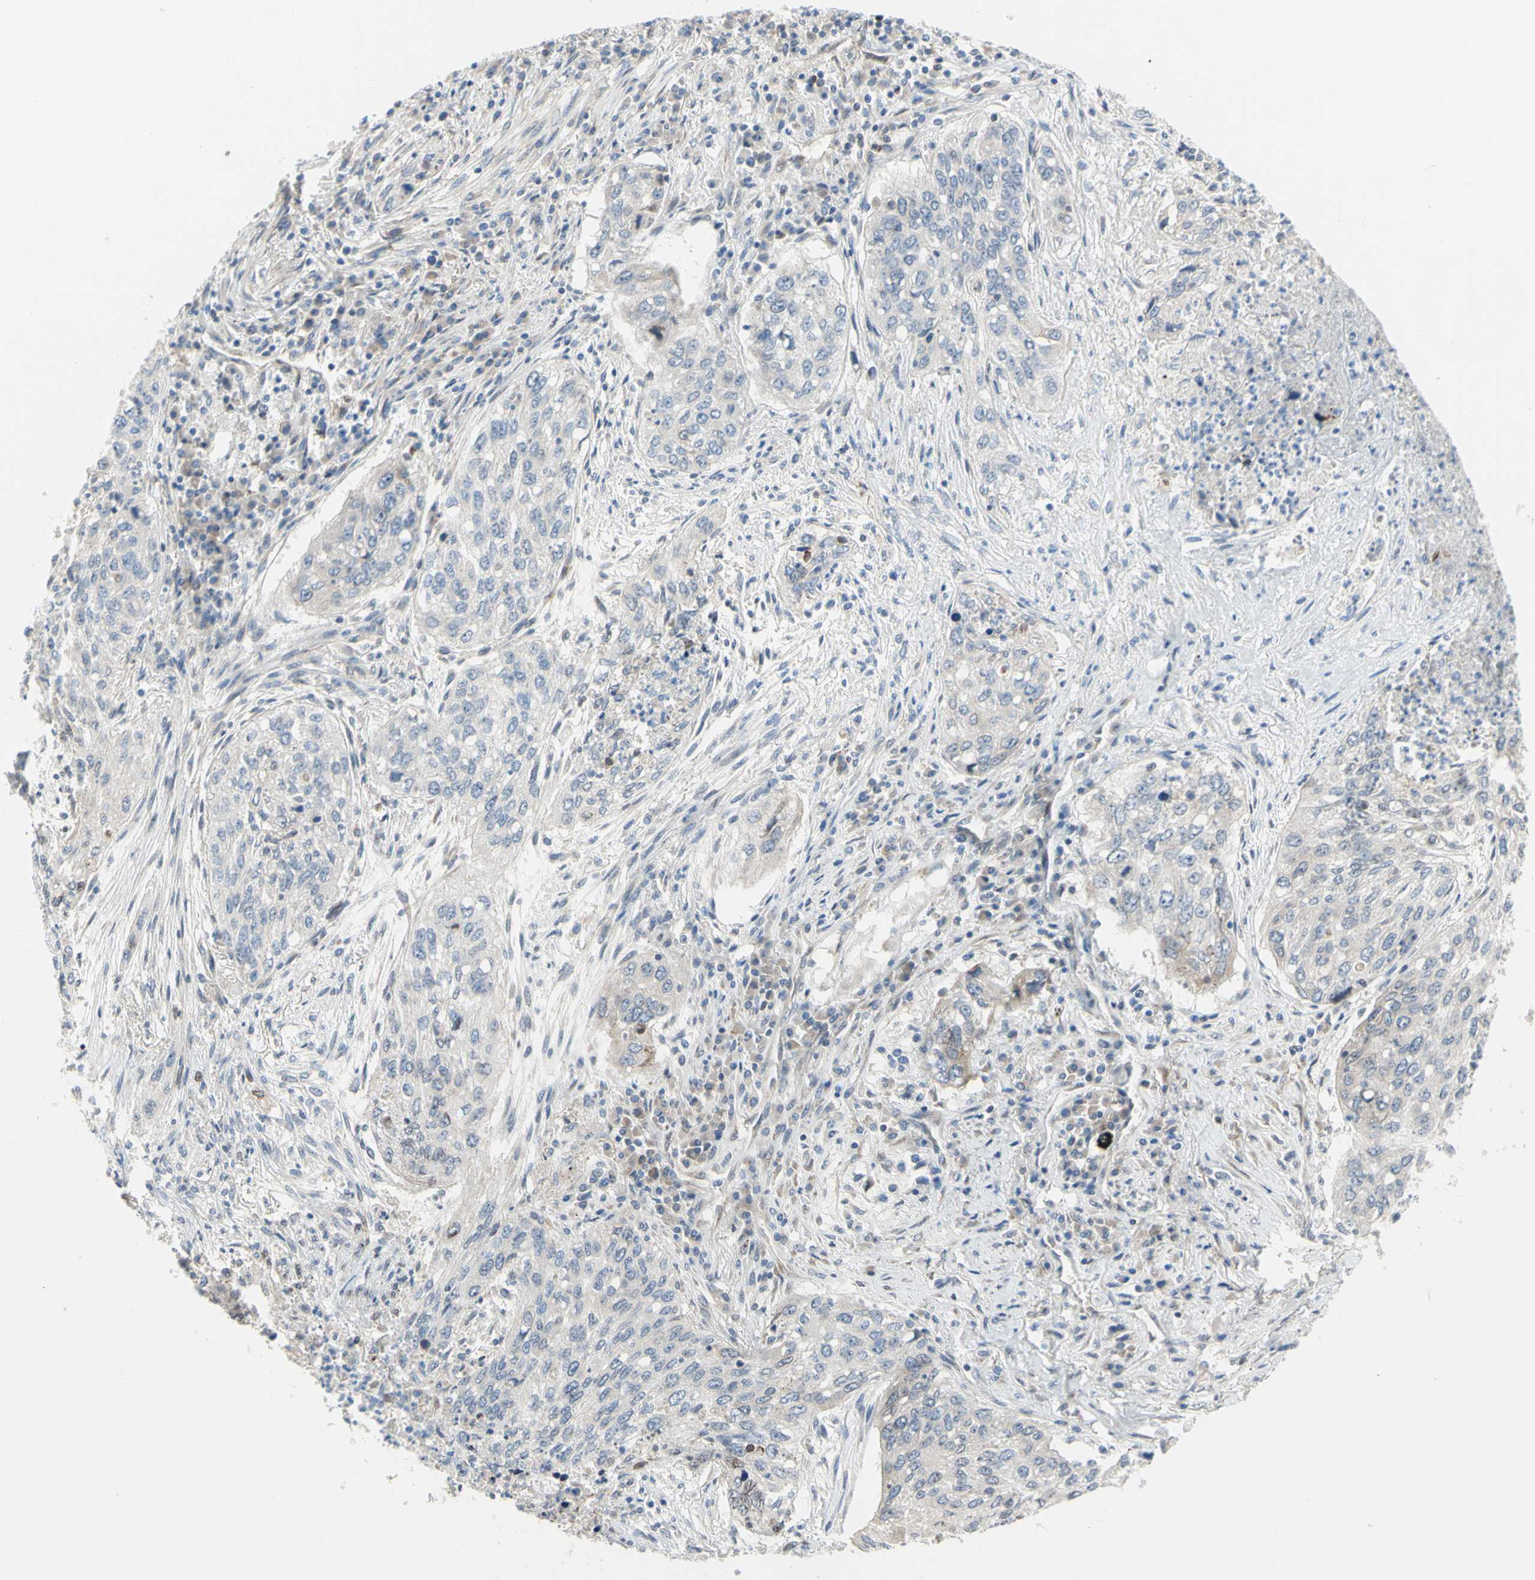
{"staining": {"intensity": "weak", "quantity": "25%-75%", "location": "cytoplasmic/membranous"}, "tissue": "lung cancer", "cell_type": "Tumor cells", "image_type": "cancer", "snomed": [{"axis": "morphology", "description": "Squamous cell carcinoma, NOS"}, {"axis": "topography", "description": "Lung"}], "caption": "IHC staining of lung cancer (squamous cell carcinoma), which reveals low levels of weak cytoplasmic/membranous positivity in about 25%-75% of tumor cells indicating weak cytoplasmic/membranous protein expression. The staining was performed using DAB (3,3'-diaminobenzidine) (brown) for protein detection and nuclei were counterstained in hematoxylin (blue).", "gene": "TRAF2", "patient": {"sex": "female", "age": 63}}